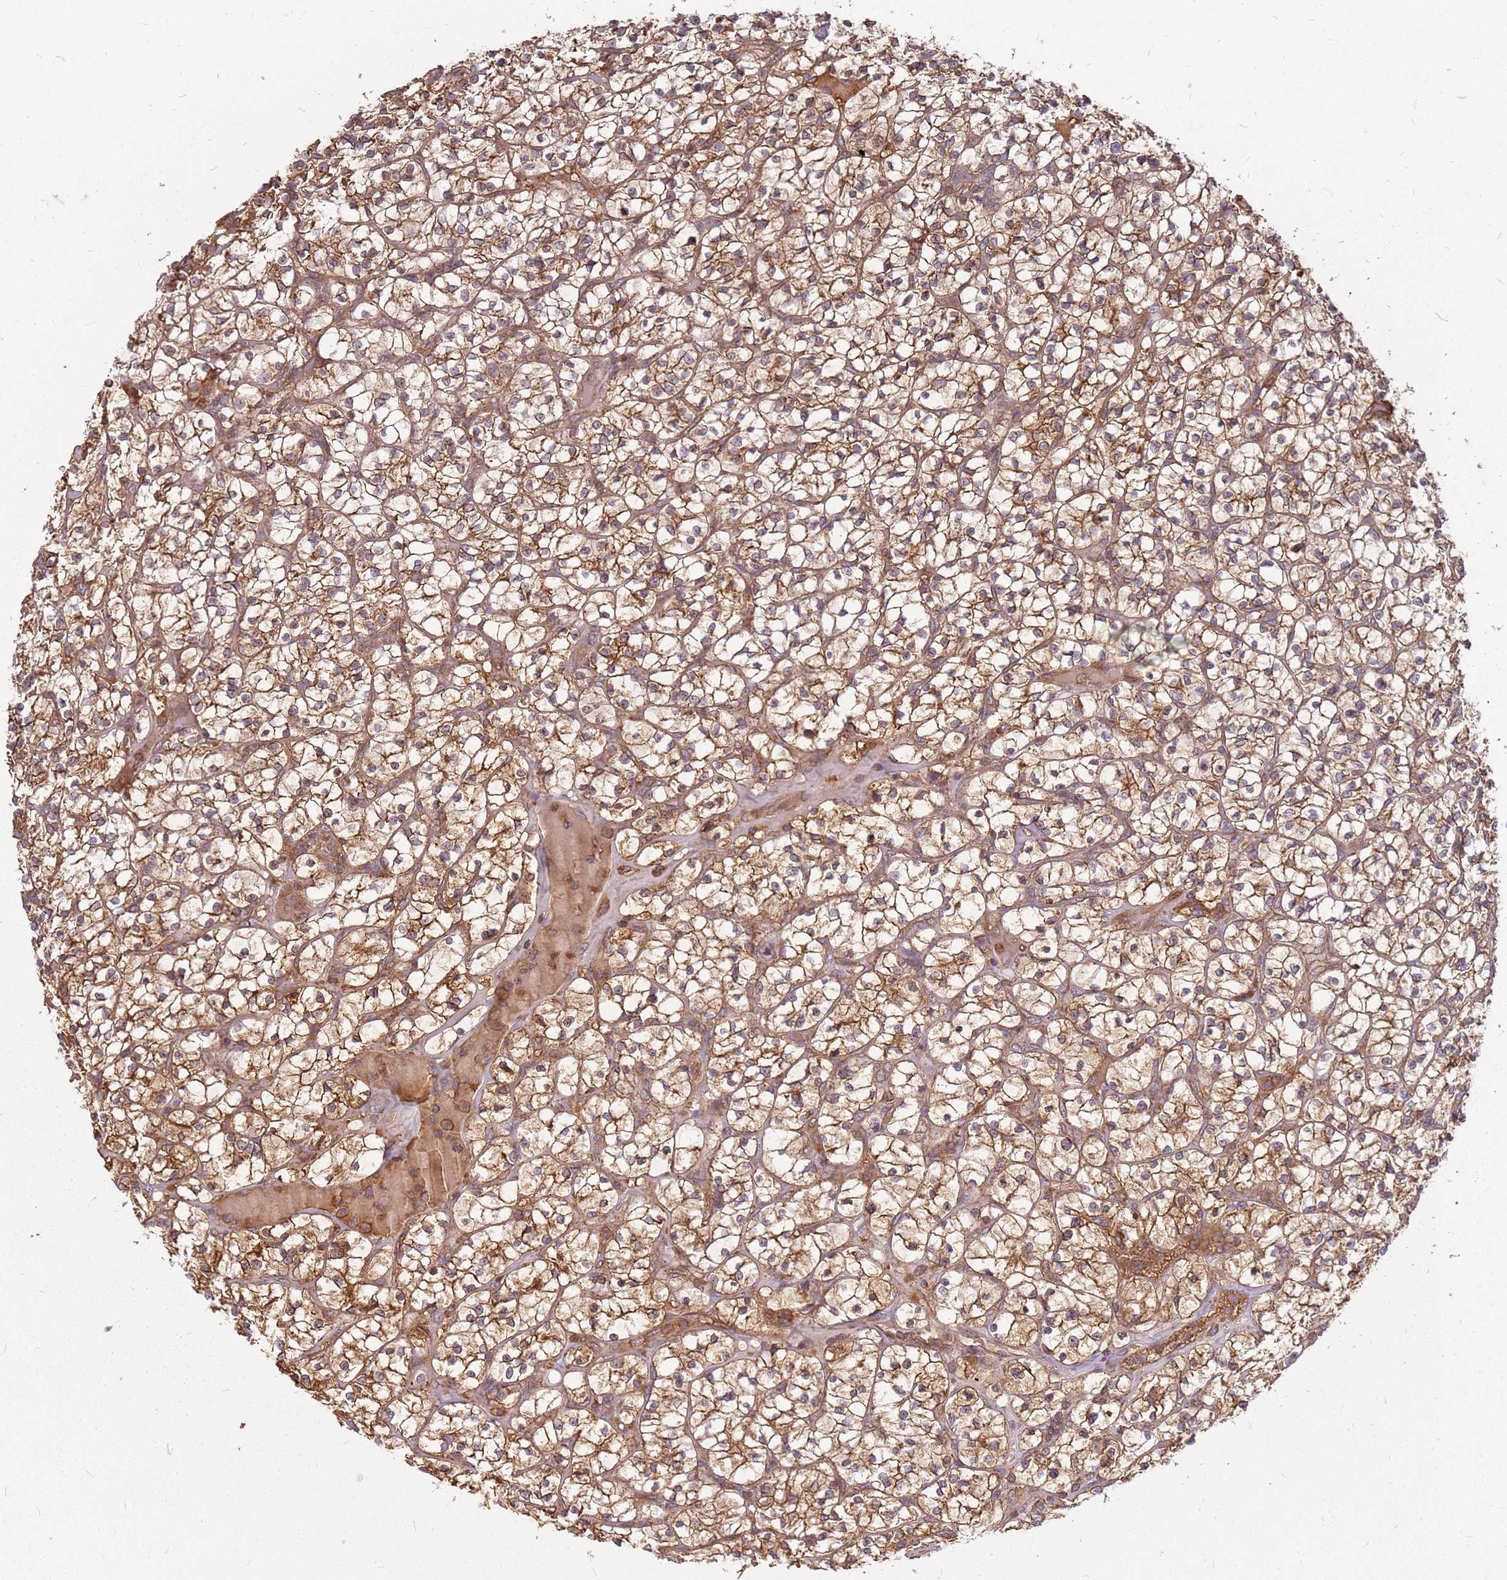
{"staining": {"intensity": "moderate", "quantity": ">75%", "location": "cytoplasmic/membranous"}, "tissue": "renal cancer", "cell_type": "Tumor cells", "image_type": "cancer", "snomed": [{"axis": "morphology", "description": "Adenocarcinoma, NOS"}, {"axis": "topography", "description": "Kidney"}], "caption": "Renal adenocarcinoma tissue displays moderate cytoplasmic/membranous expression in approximately >75% of tumor cells, visualized by immunohistochemistry.", "gene": "CCDC159", "patient": {"sex": "female", "age": 64}}